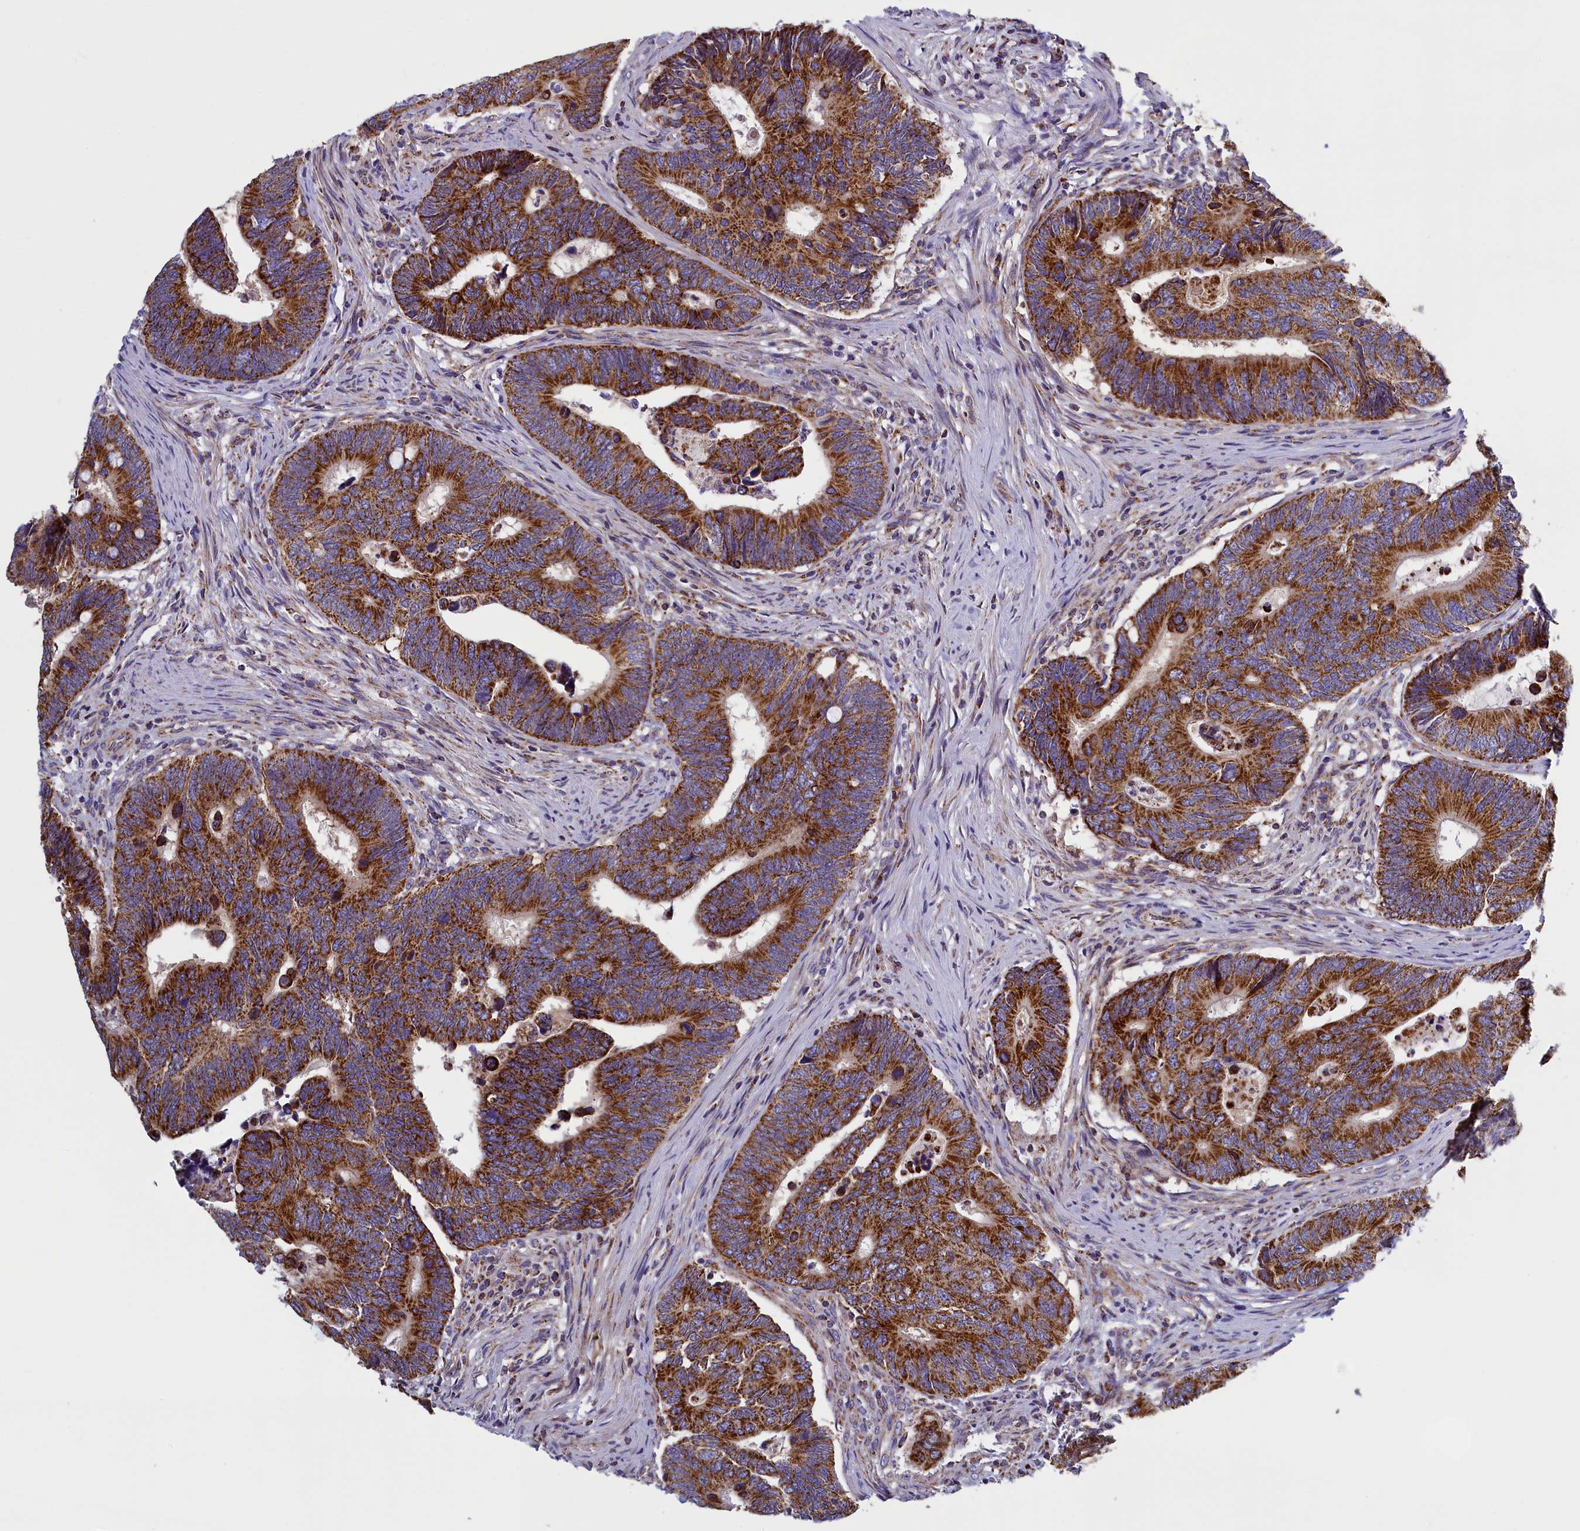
{"staining": {"intensity": "strong", "quantity": ">75%", "location": "cytoplasmic/membranous"}, "tissue": "colorectal cancer", "cell_type": "Tumor cells", "image_type": "cancer", "snomed": [{"axis": "morphology", "description": "Adenocarcinoma, NOS"}, {"axis": "topography", "description": "Colon"}], "caption": "An image showing strong cytoplasmic/membranous expression in about >75% of tumor cells in colorectal adenocarcinoma, as visualized by brown immunohistochemical staining.", "gene": "IFT122", "patient": {"sex": "male", "age": 87}}